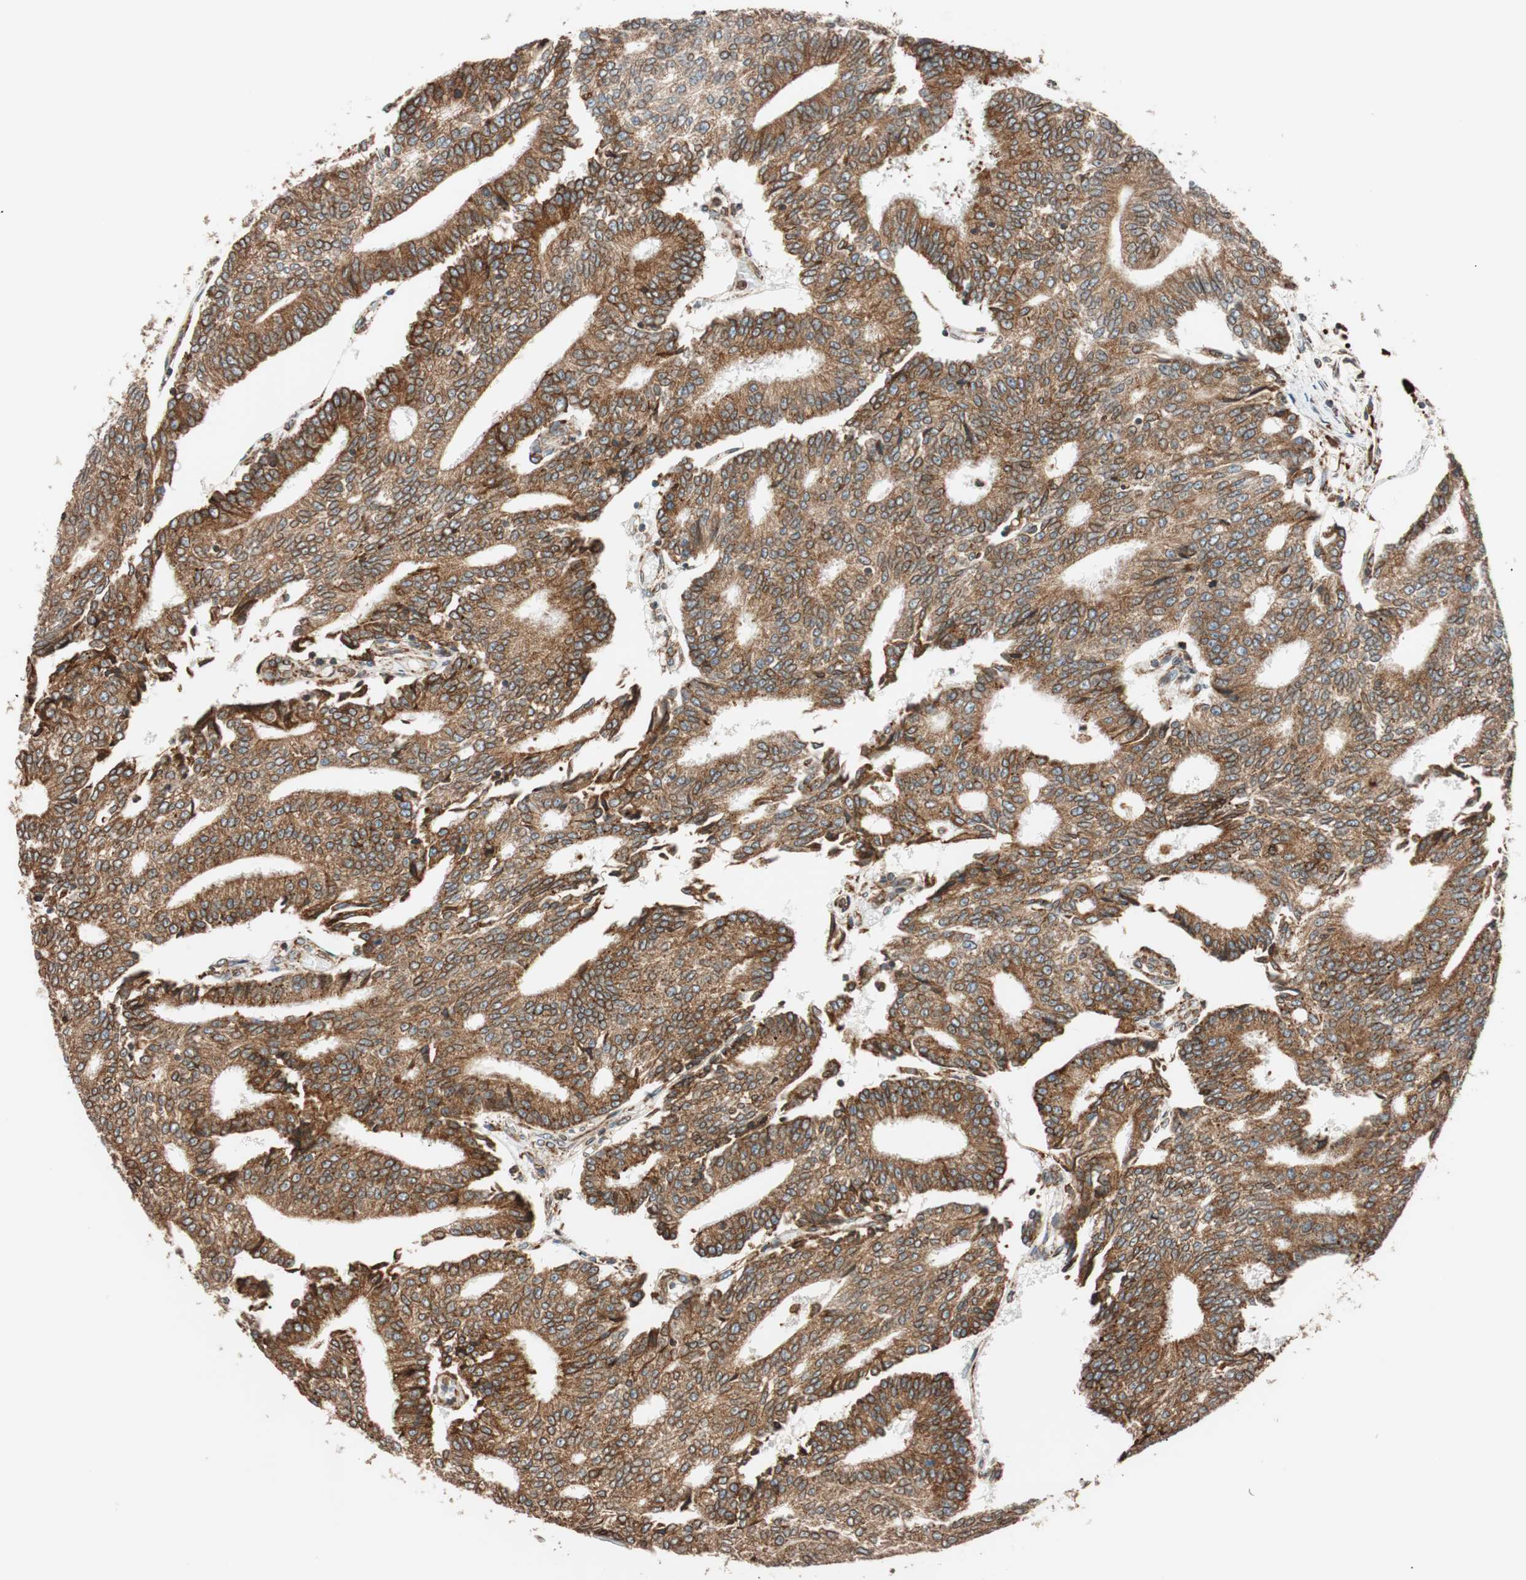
{"staining": {"intensity": "strong", "quantity": ">75%", "location": "cytoplasmic/membranous"}, "tissue": "prostate cancer", "cell_type": "Tumor cells", "image_type": "cancer", "snomed": [{"axis": "morphology", "description": "Adenocarcinoma, High grade"}, {"axis": "topography", "description": "Prostate"}], "caption": "DAB (3,3'-diaminobenzidine) immunohistochemical staining of prostate high-grade adenocarcinoma shows strong cytoplasmic/membranous protein expression in about >75% of tumor cells.", "gene": "PRKCSH", "patient": {"sex": "male", "age": 55}}